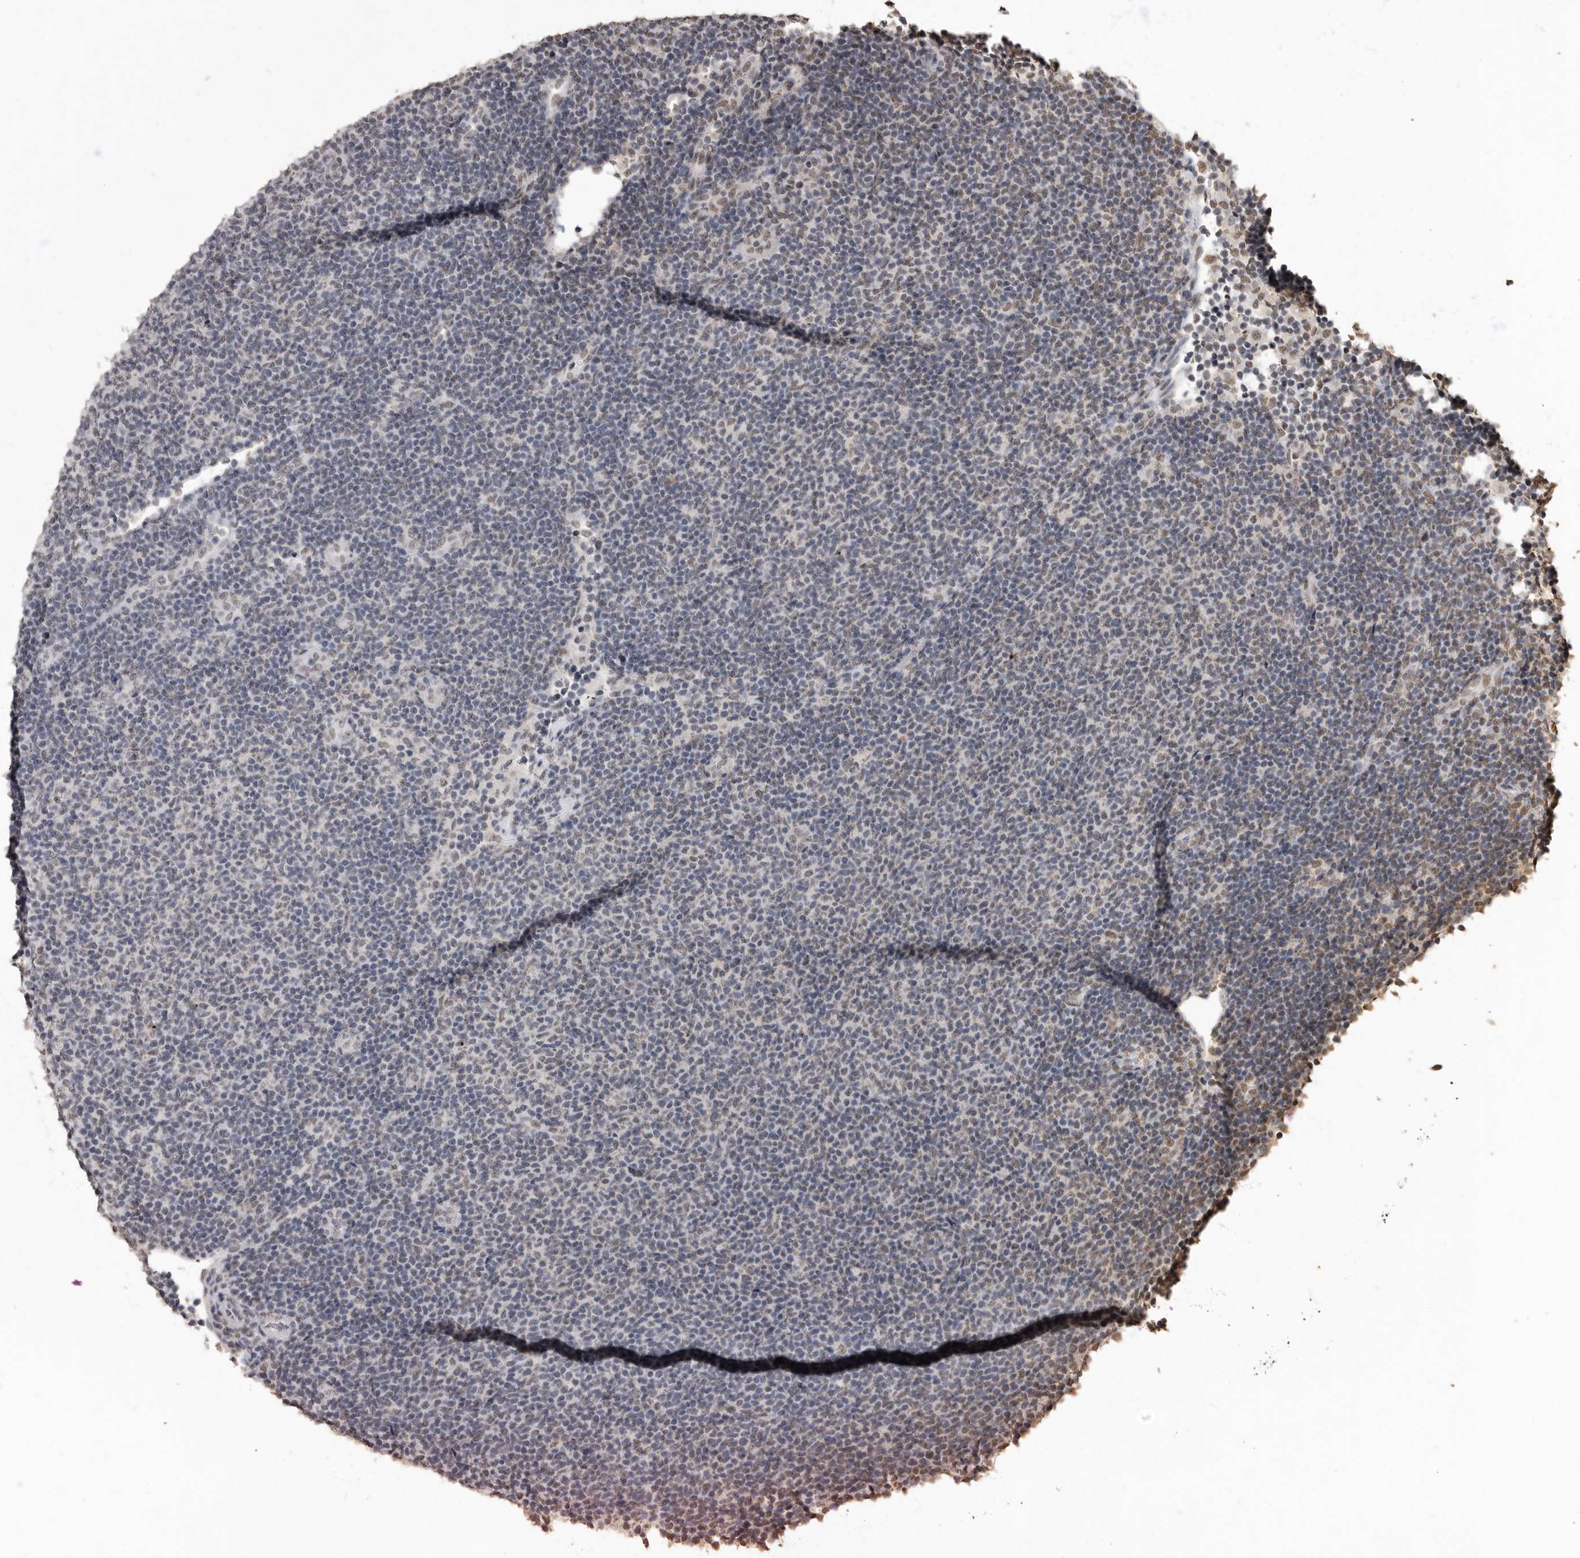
{"staining": {"intensity": "negative", "quantity": "none", "location": "none"}, "tissue": "lymphoma", "cell_type": "Tumor cells", "image_type": "cancer", "snomed": [{"axis": "morphology", "description": "Malignant lymphoma, non-Hodgkin's type, Low grade"}, {"axis": "topography", "description": "Lymph node"}], "caption": "An image of low-grade malignant lymphoma, non-Hodgkin's type stained for a protein displays no brown staining in tumor cells.", "gene": "NBL1", "patient": {"sex": "male", "age": 66}}